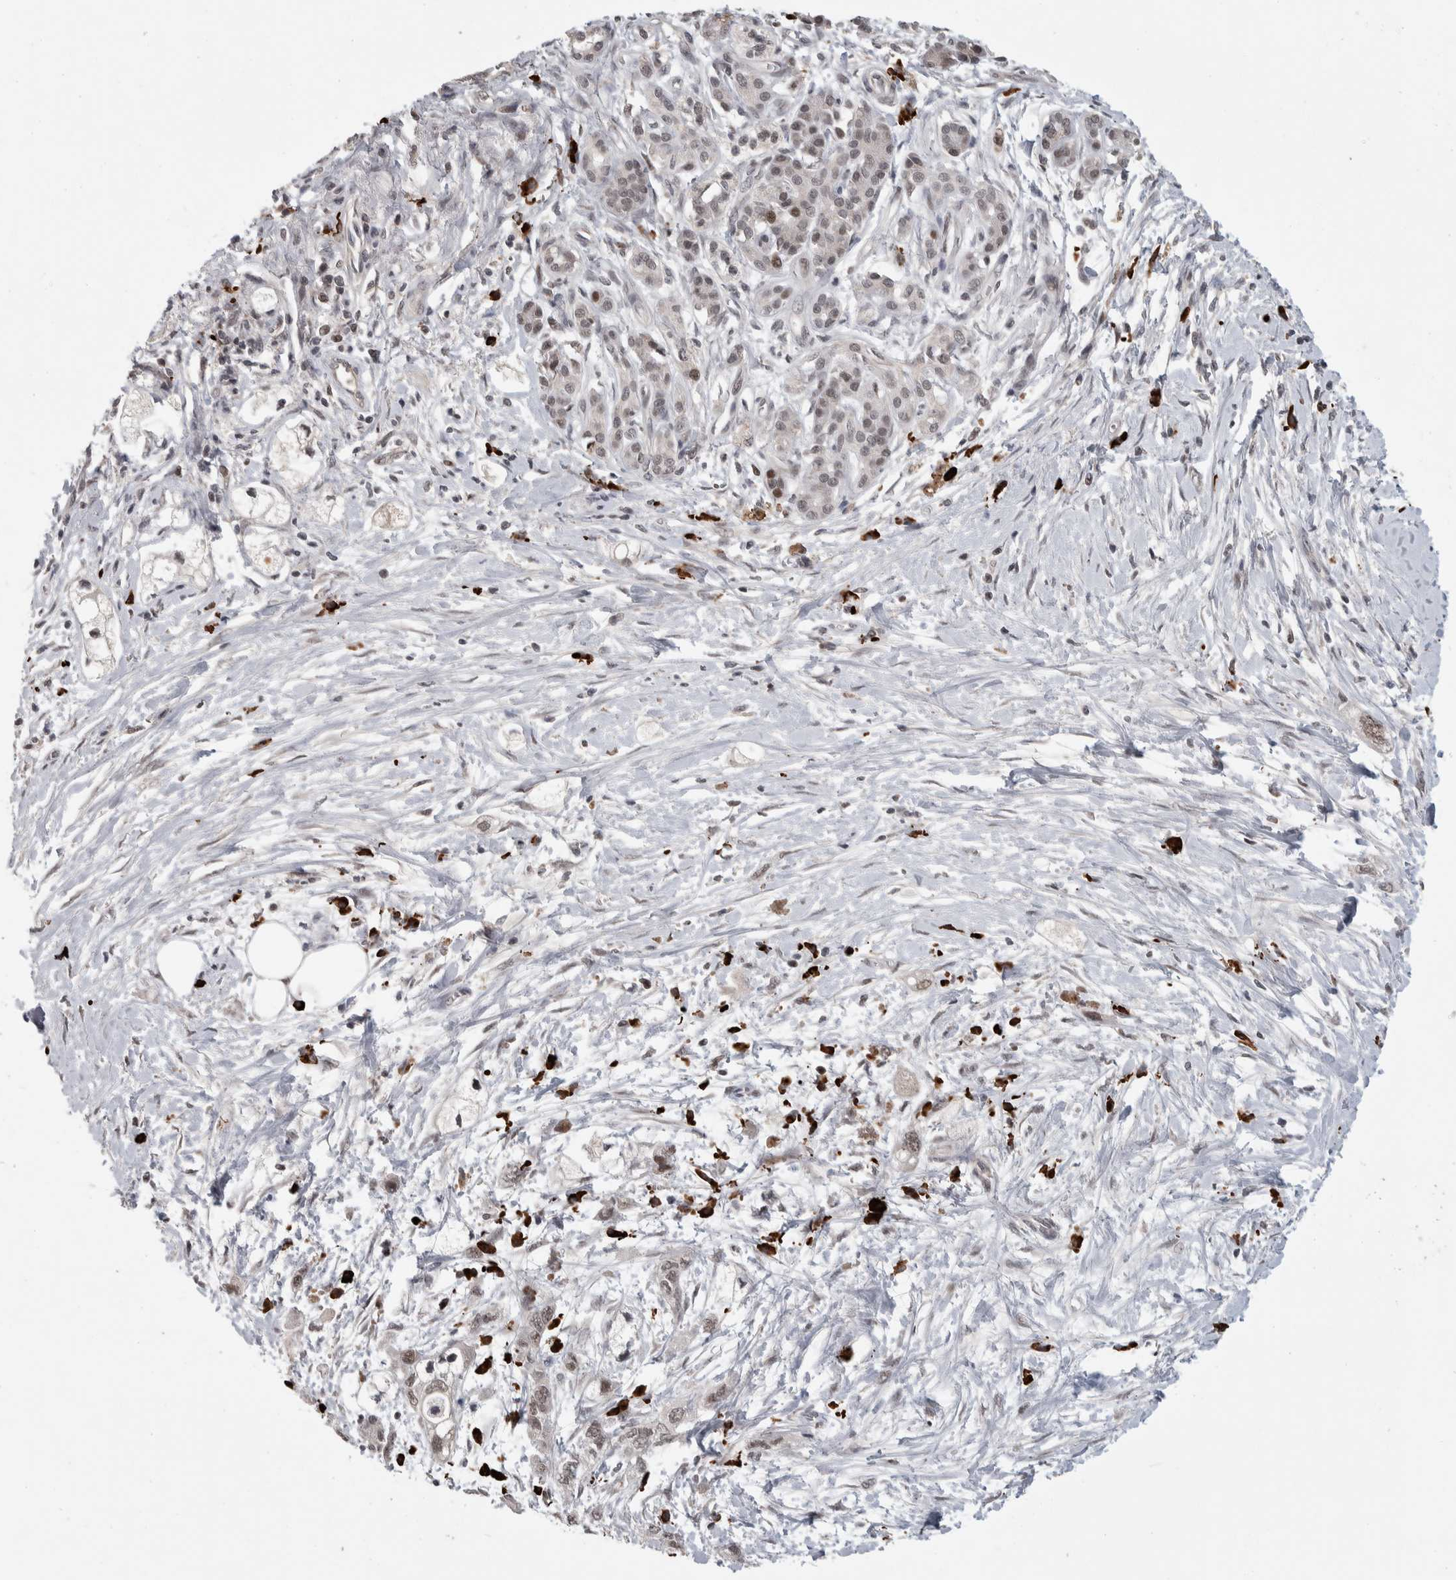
{"staining": {"intensity": "weak", "quantity": "25%-75%", "location": "nuclear"}, "tissue": "pancreatic cancer", "cell_type": "Tumor cells", "image_type": "cancer", "snomed": [{"axis": "morphology", "description": "Adenocarcinoma, NOS"}, {"axis": "topography", "description": "Pancreas"}], "caption": "A photomicrograph of adenocarcinoma (pancreatic) stained for a protein displays weak nuclear brown staining in tumor cells.", "gene": "ZNF592", "patient": {"sex": "male", "age": 74}}